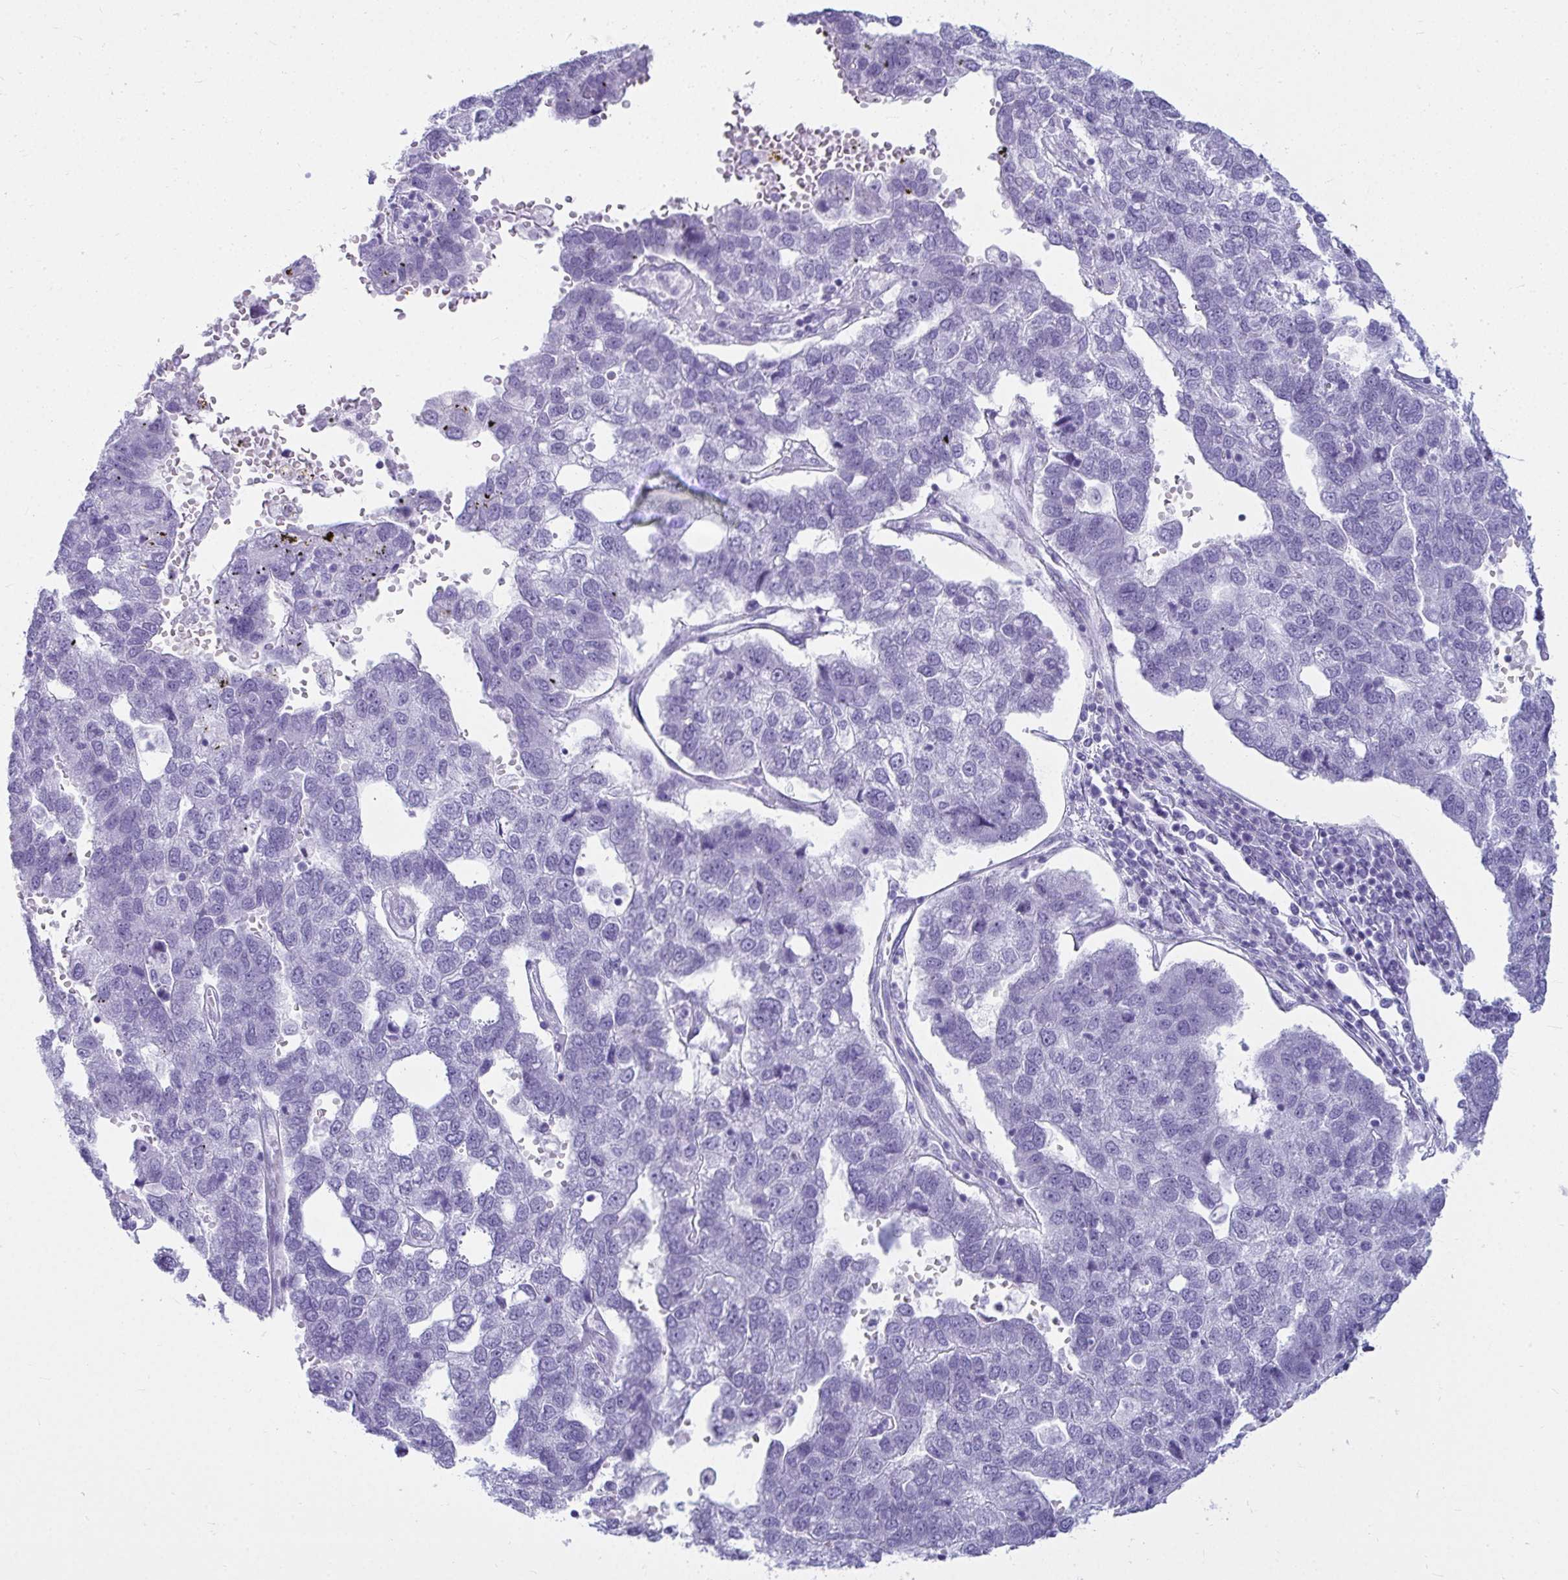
{"staining": {"intensity": "negative", "quantity": "none", "location": "none"}, "tissue": "pancreatic cancer", "cell_type": "Tumor cells", "image_type": "cancer", "snomed": [{"axis": "morphology", "description": "Adenocarcinoma, NOS"}, {"axis": "topography", "description": "Pancreas"}], "caption": "Immunohistochemical staining of pancreatic cancer (adenocarcinoma) exhibits no significant staining in tumor cells. (Stains: DAB immunohistochemistry (IHC) with hematoxylin counter stain, Microscopy: brightfield microscopy at high magnification).", "gene": "CLGN", "patient": {"sex": "female", "age": 61}}